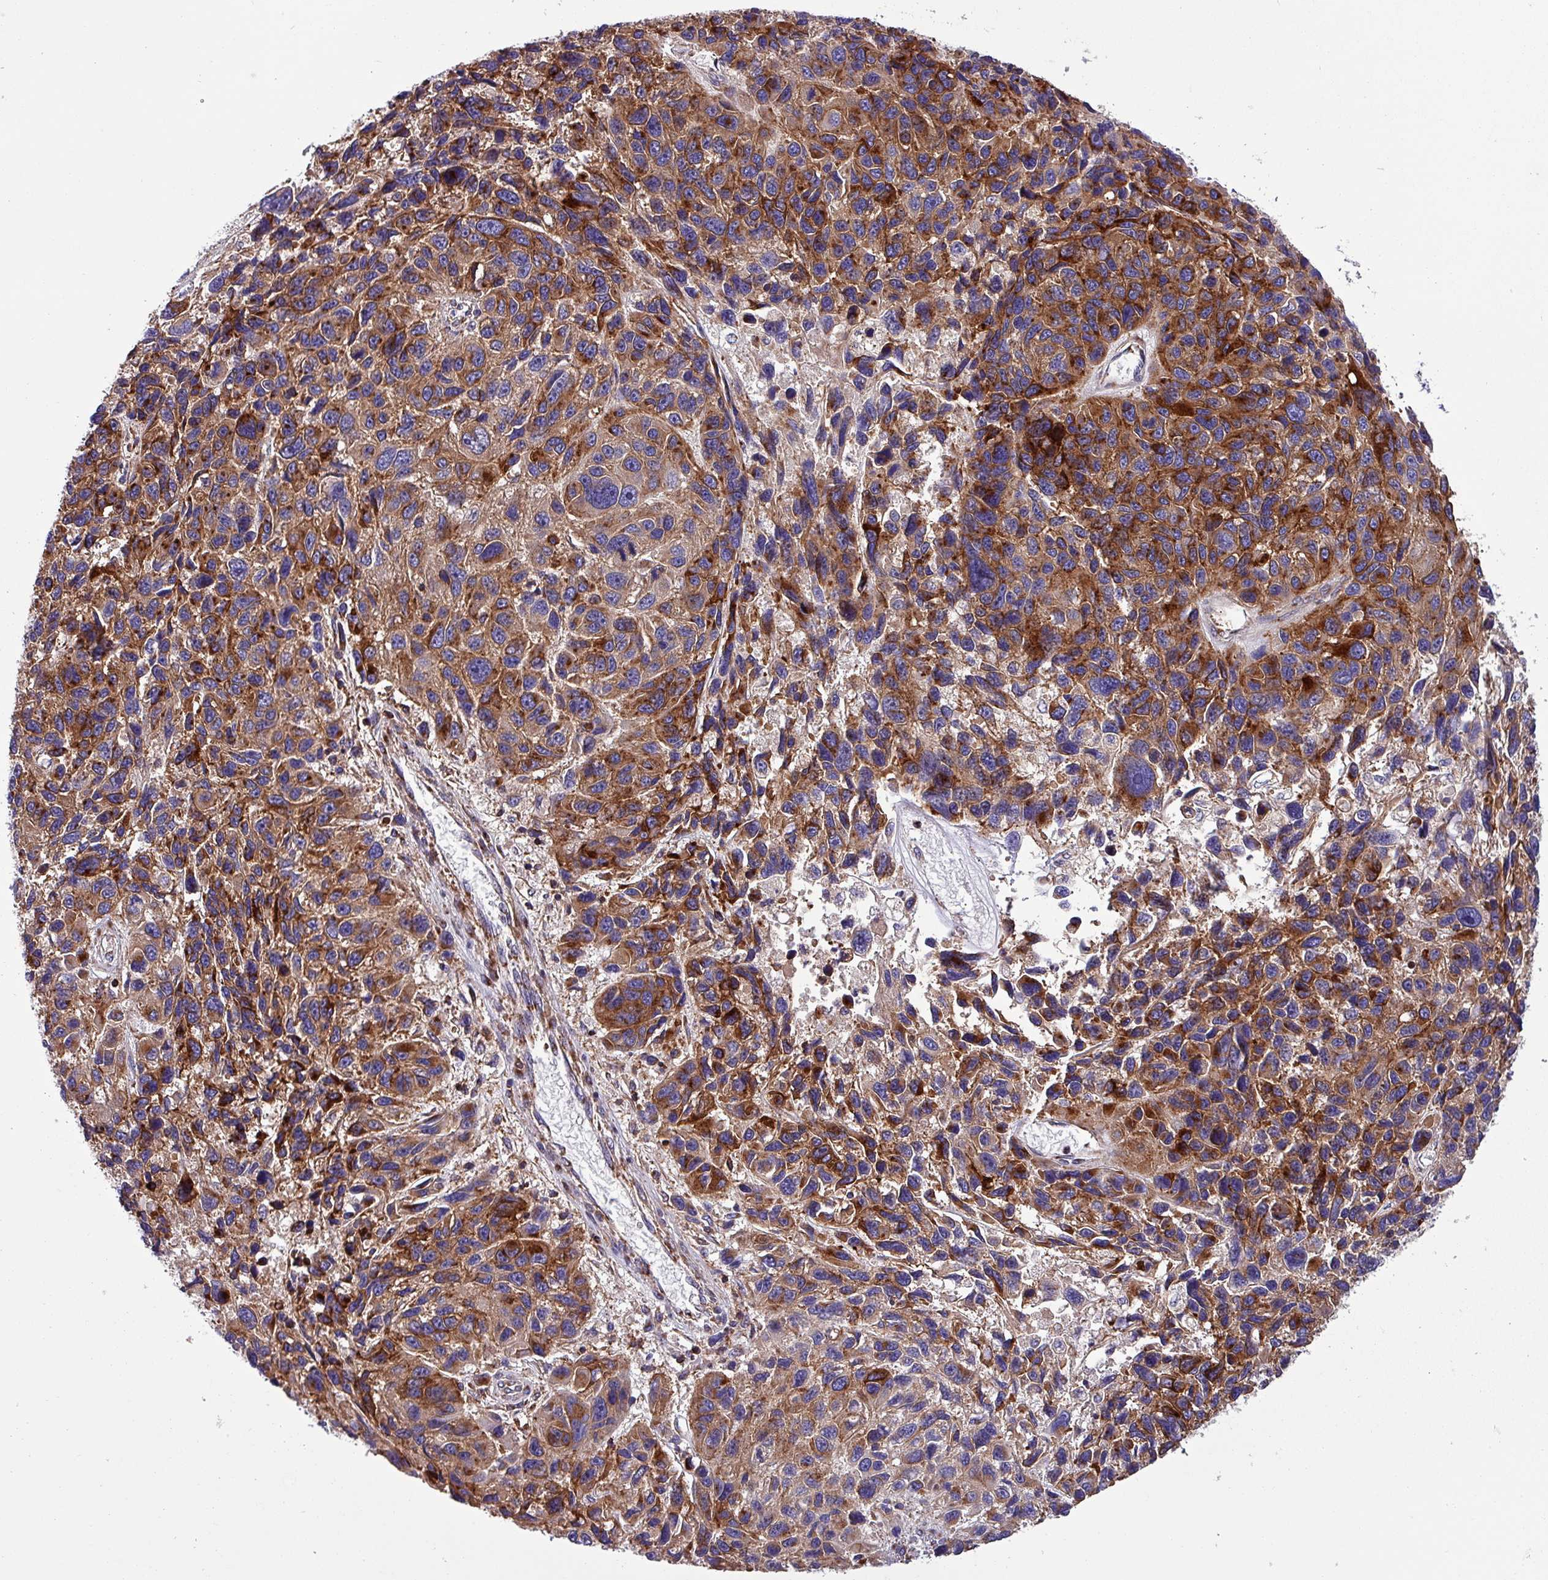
{"staining": {"intensity": "moderate", "quantity": ">75%", "location": "cytoplasmic/membranous"}, "tissue": "melanoma", "cell_type": "Tumor cells", "image_type": "cancer", "snomed": [{"axis": "morphology", "description": "Malignant melanoma, NOS"}, {"axis": "topography", "description": "Skin"}], "caption": "High-power microscopy captured an immunohistochemistry (IHC) micrograph of malignant melanoma, revealing moderate cytoplasmic/membranous staining in about >75% of tumor cells.", "gene": "VAMP4", "patient": {"sex": "male", "age": 53}}